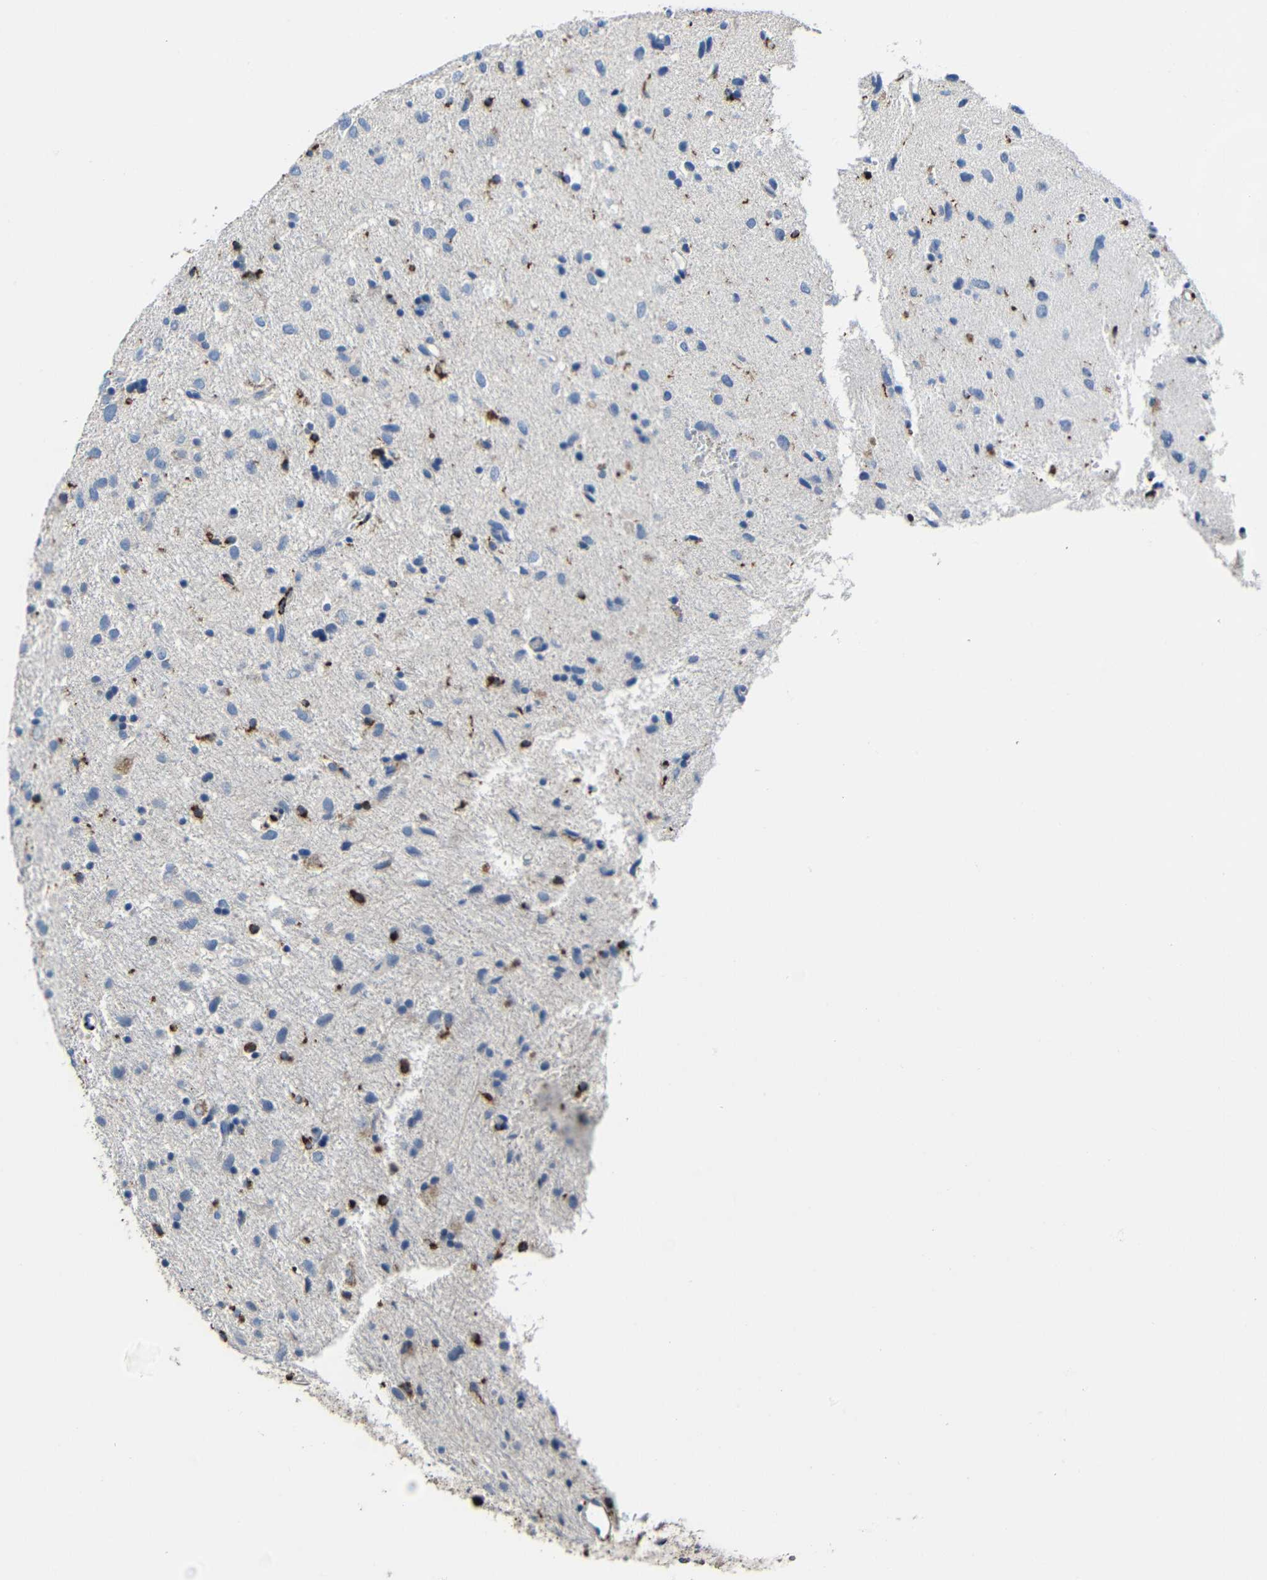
{"staining": {"intensity": "strong", "quantity": "<25%", "location": "cytoplasmic/membranous"}, "tissue": "glioma", "cell_type": "Tumor cells", "image_type": "cancer", "snomed": [{"axis": "morphology", "description": "Glioma, malignant, Low grade"}, {"axis": "topography", "description": "Brain"}], "caption": "Protein staining reveals strong cytoplasmic/membranous staining in about <25% of tumor cells in malignant glioma (low-grade).", "gene": "HLA-DMA", "patient": {"sex": "male", "age": 77}}